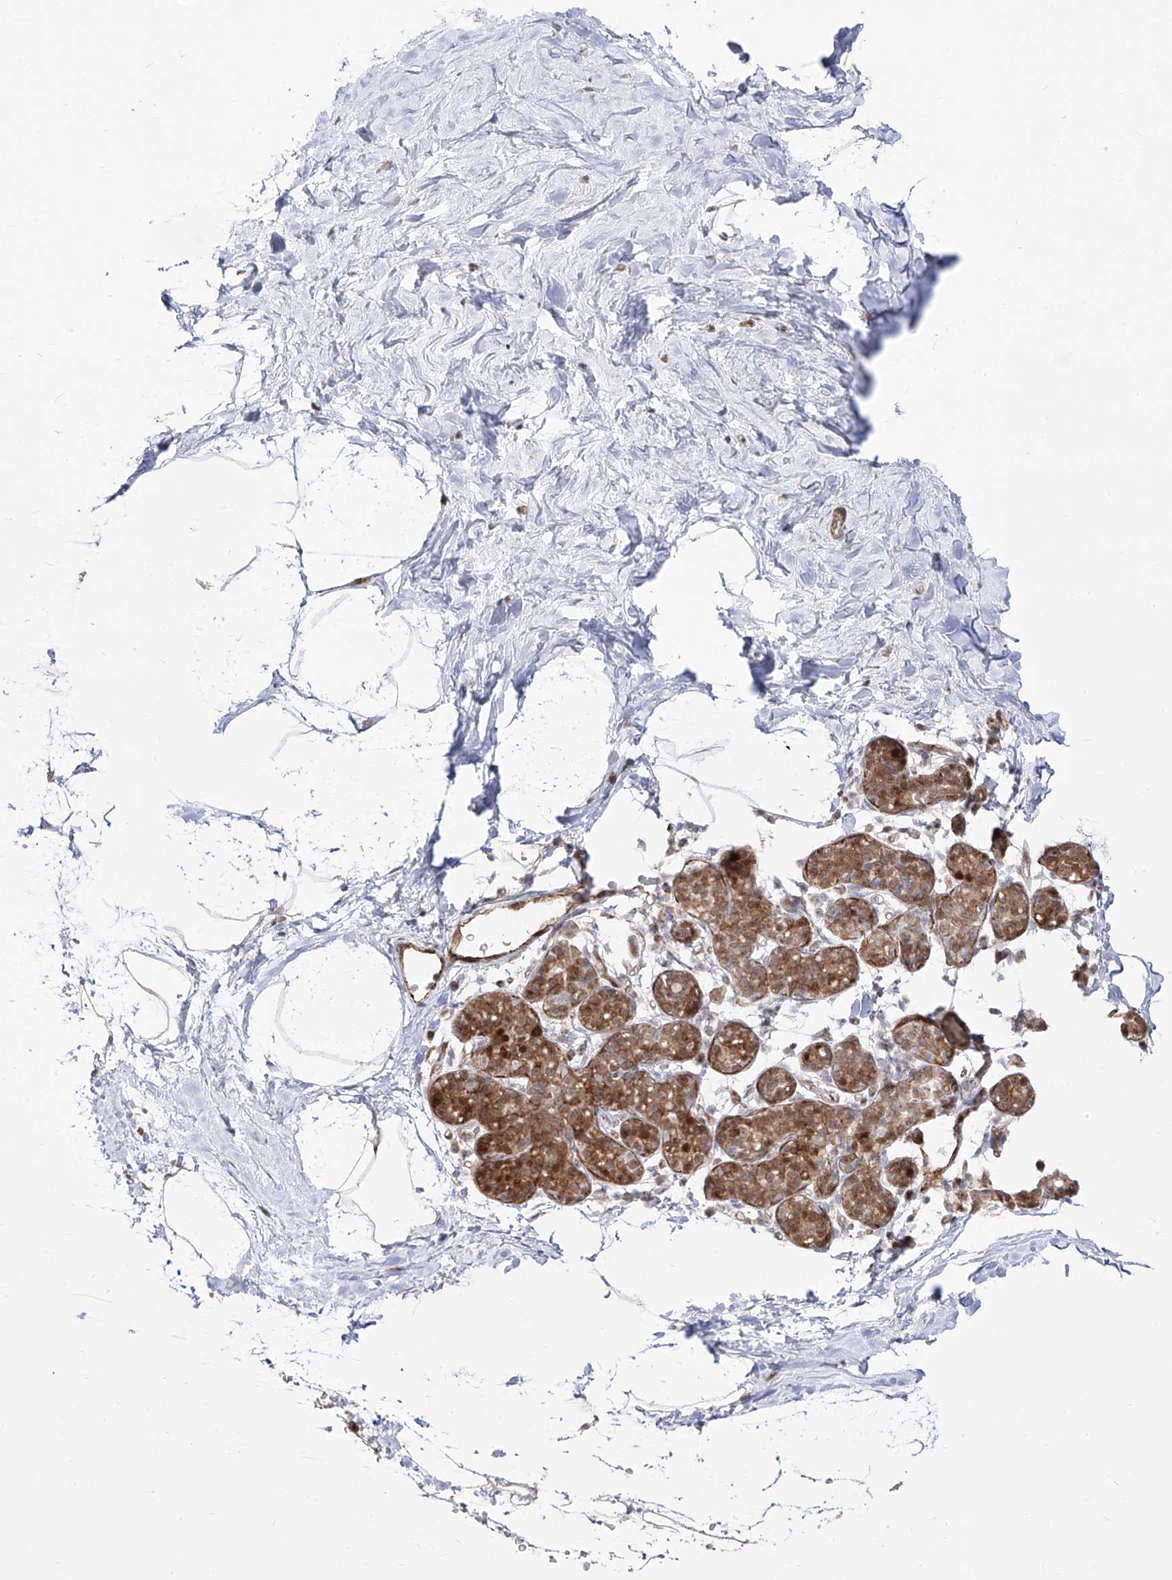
{"staining": {"intensity": "negative", "quantity": "none", "location": "none"}, "tissue": "breast", "cell_type": "Adipocytes", "image_type": "normal", "snomed": [{"axis": "morphology", "description": "Normal tissue, NOS"}, {"axis": "topography", "description": "Breast"}], "caption": "Breast was stained to show a protein in brown. There is no significant expression in adipocytes. (Brightfield microscopy of DAB immunohistochemistry (IHC) at high magnification).", "gene": "ZNF180", "patient": {"sex": "female", "age": 62}}